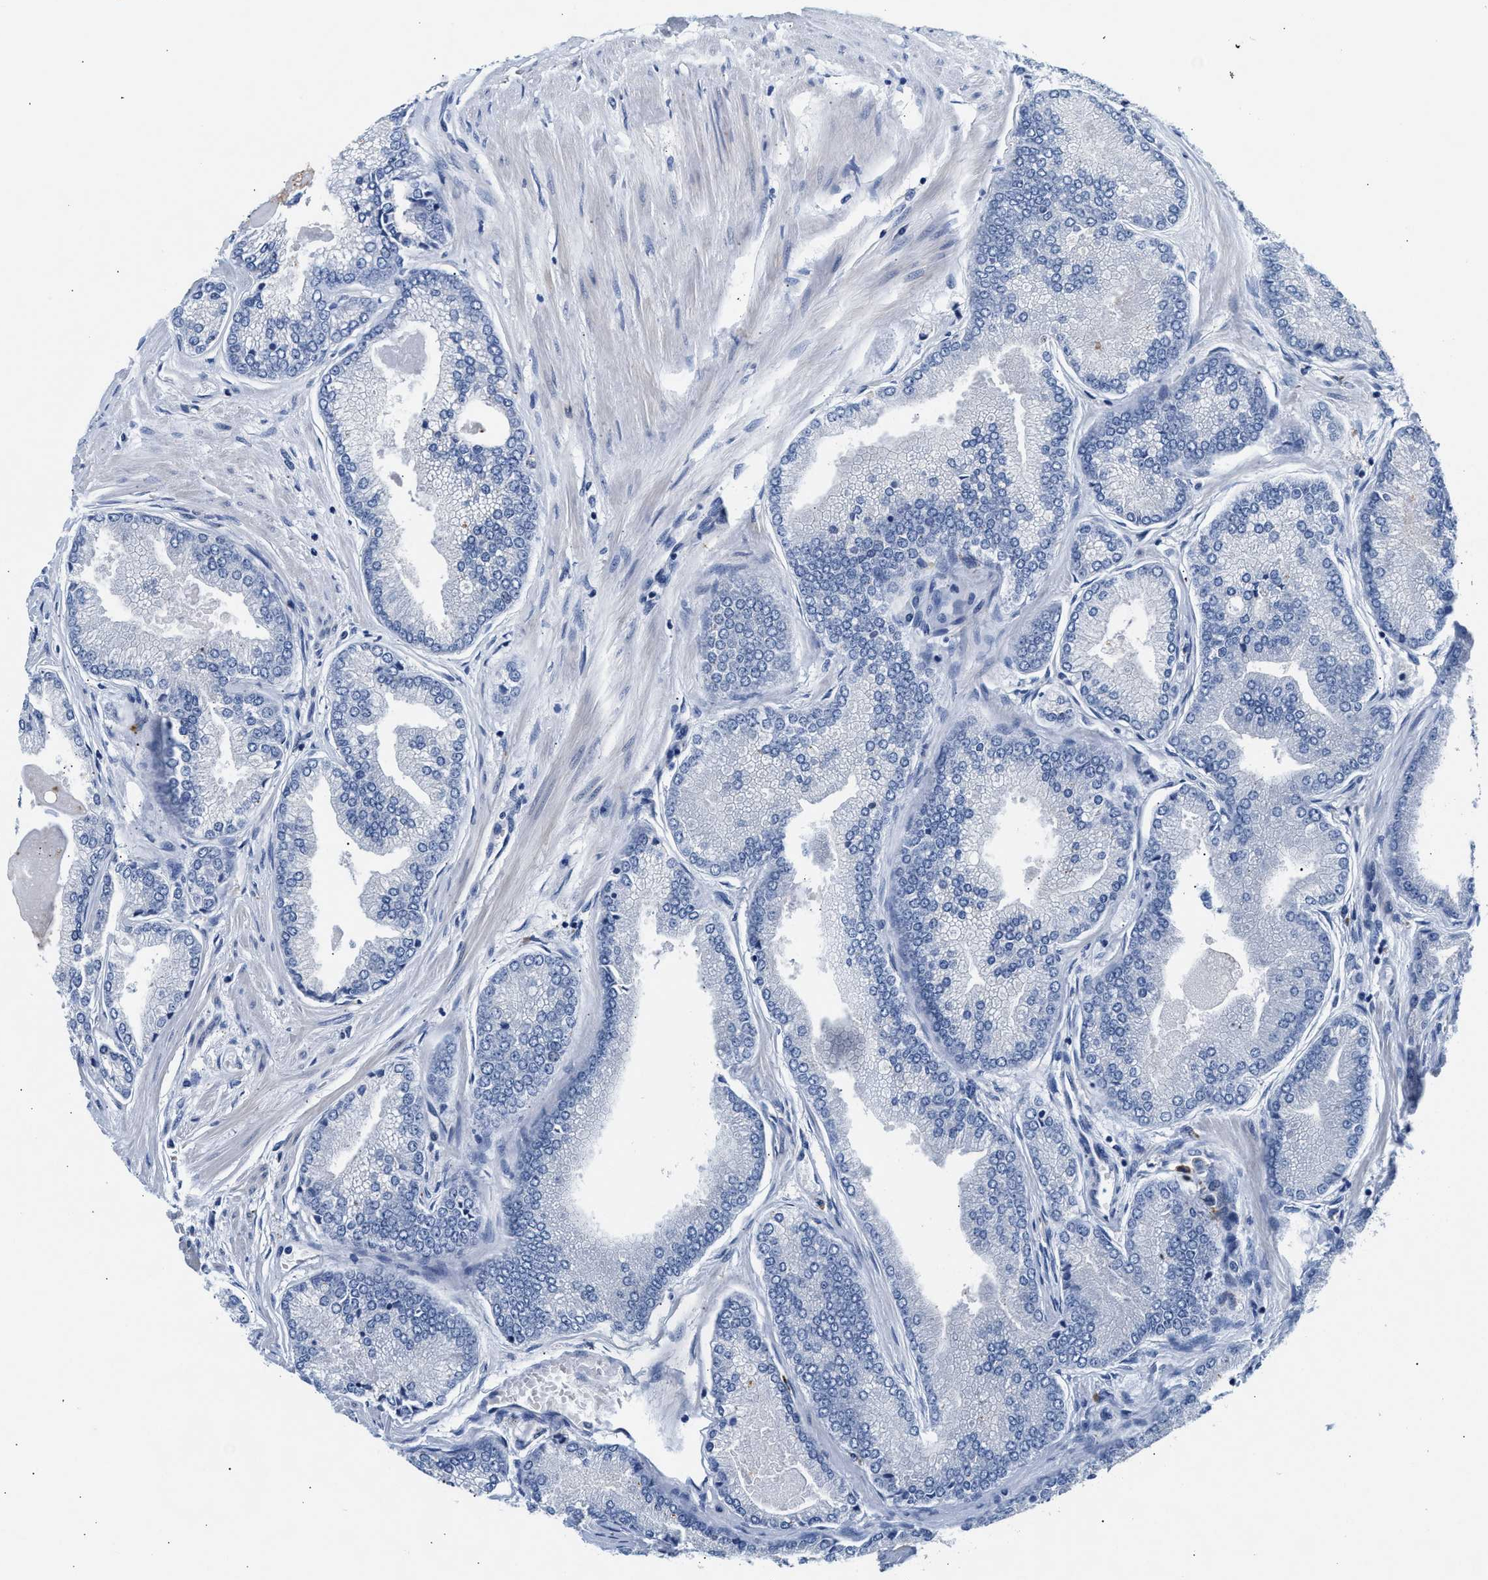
{"staining": {"intensity": "negative", "quantity": "none", "location": "none"}, "tissue": "prostate cancer", "cell_type": "Tumor cells", "image_type": "cancer", "snomed": [{"axis": "morphology", "description": "Adenocarcinoma, High grade"}, {"axis": "topography", "description": "Prostate"}], "caption": "High magnification brightfield microscopy of prostate adenocarcinoma (high-grade) stained with DAB (brown) and counterstained with hematoxylin (blue): tumor cells show no significant staining.", "gene": "PPM1L", "patient": {"sex": "male", "age": 61}}